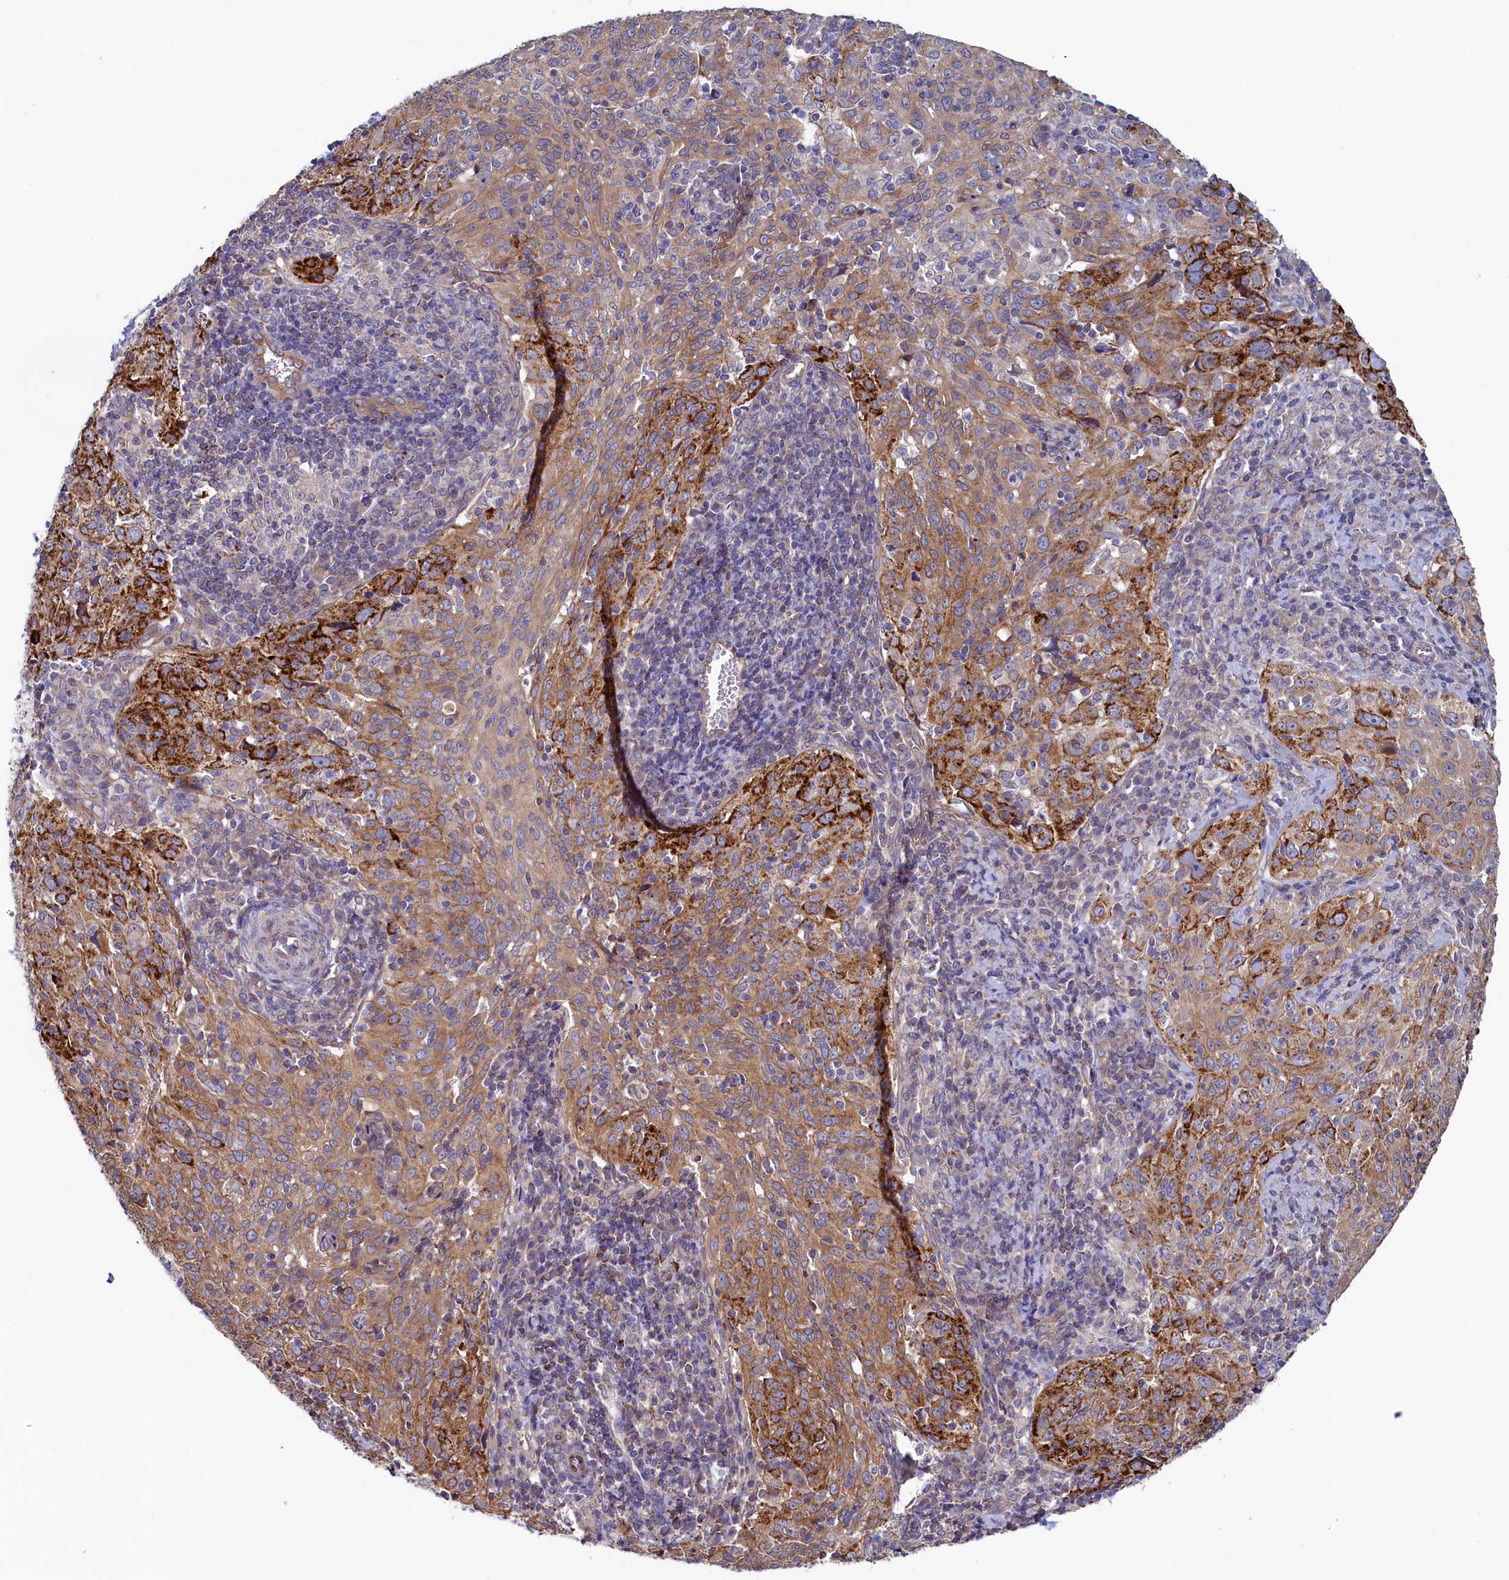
{"staining": {"intensity": "strong", "quantity": "25%-75%", "location": "cytoplasmic/membranous"}, "tissue": "cervical cancer", "cell_type": "Tumor cells", "image_type": "cancer", "snomed": [{"axis": "morphology", "description": "Normal tissue, NOS"}, {"axis": "morphology", "description": "Squamous cell carcinoma, NOS"}, {"axis": "topography", "description": "Cervix"}], "caption": "Approximately 25%-75% of tumor cells in human cervical cancer show strong cytoplasmic/membranous protein staining as visualized by brown immunohistochemical staining.", "gene": "SPATA2L", "patient": {"sex": "female", "age": 31}}